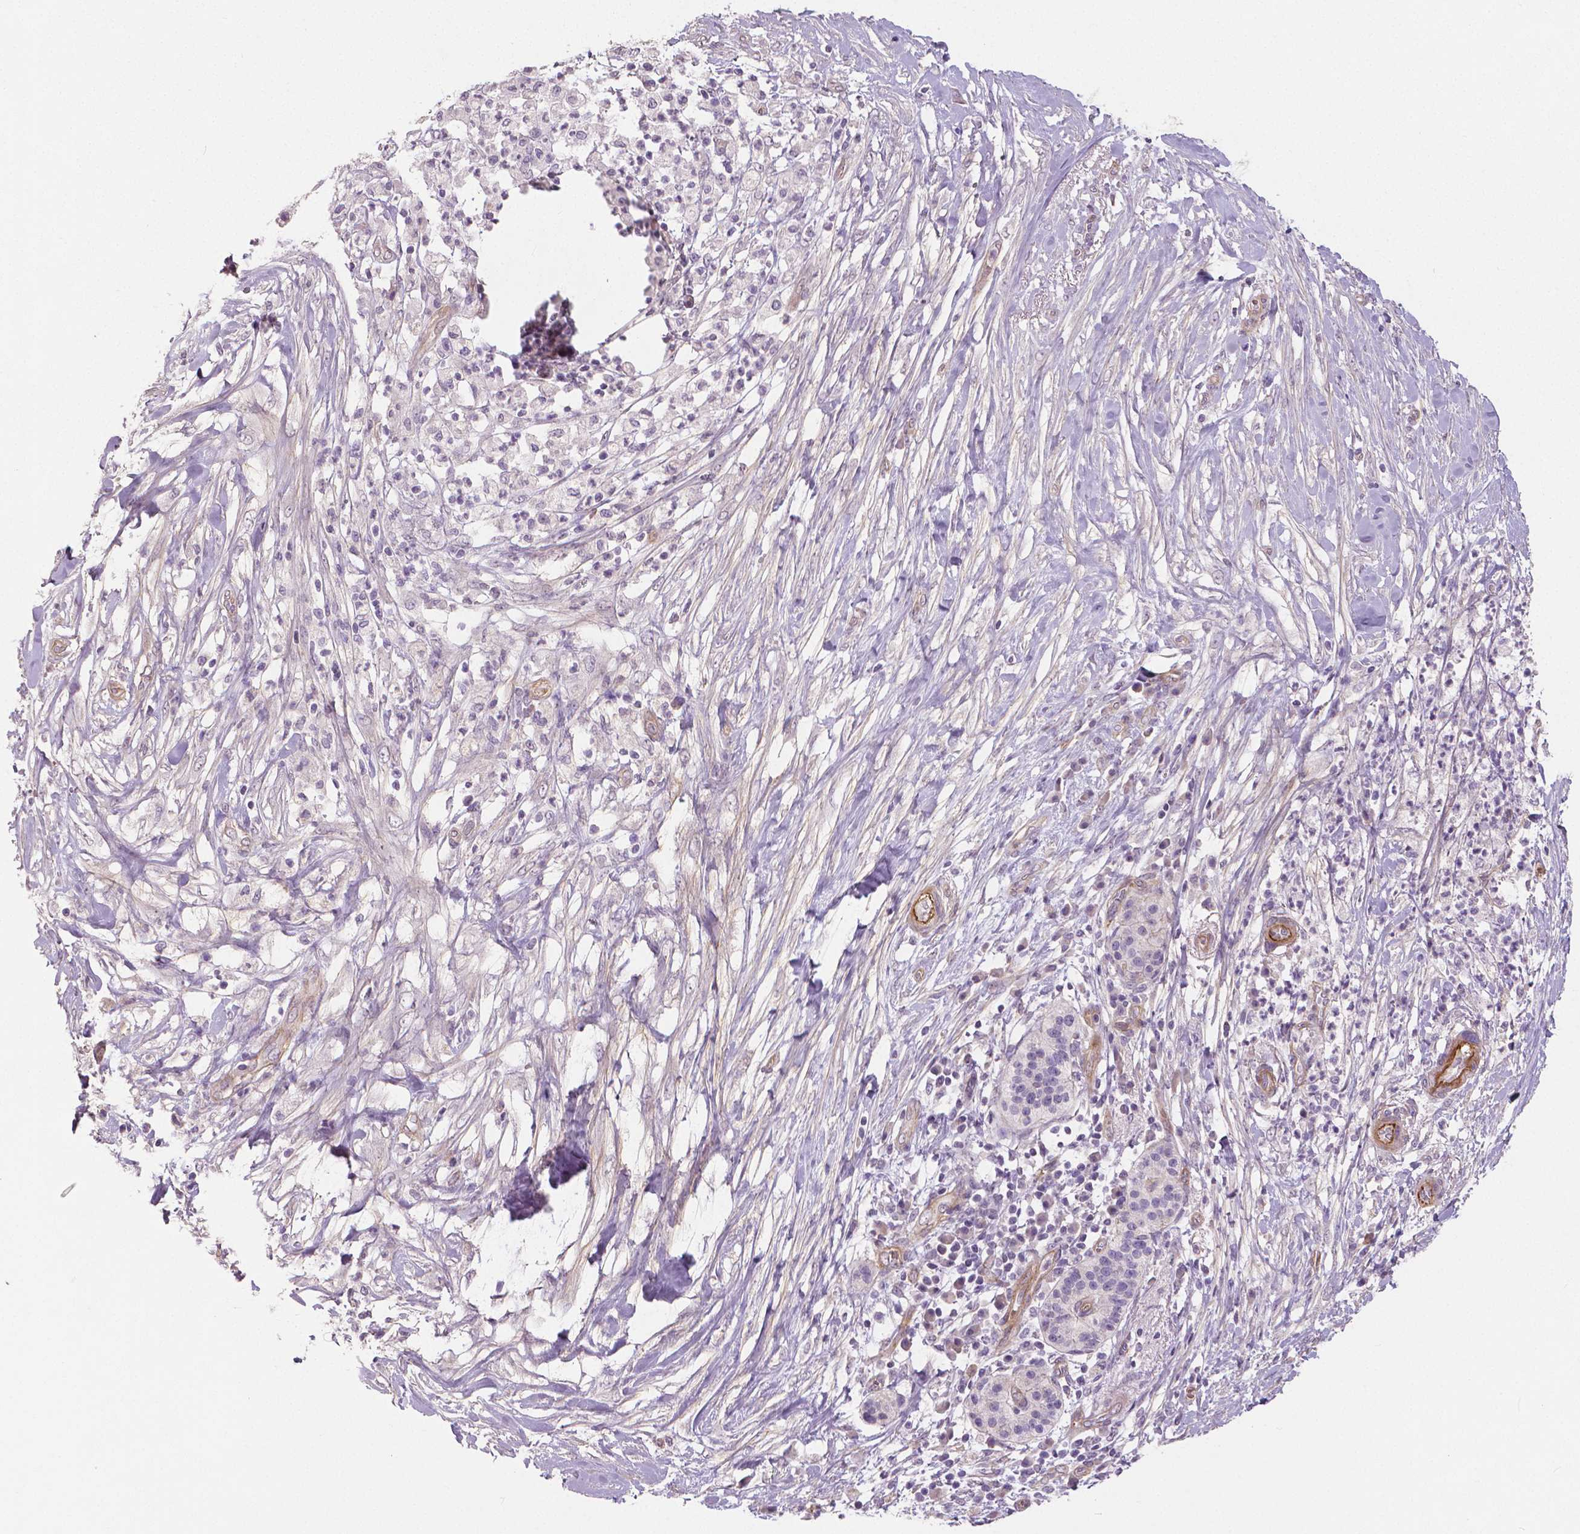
{"staining": {"intensity": "negative", "quantity": "none", "location": "none"}, "tissue": "pancreatic cancer", "cell_type": "Tumor cells", "image_type": "cancer", "snomed": [{"axis": "morphology", "description": "Adenocarcinoma, NOS"}, {"axis": "topography", "description": "Pancreas"}], "caption": "DAB (3,3'-diaminobenzidine) immunohistochemical staining of human pancreatic cancer reveals no significant staining in tumor cells.", "gene": "FLT1", "patient": {"sex": "female", "age": 72}}